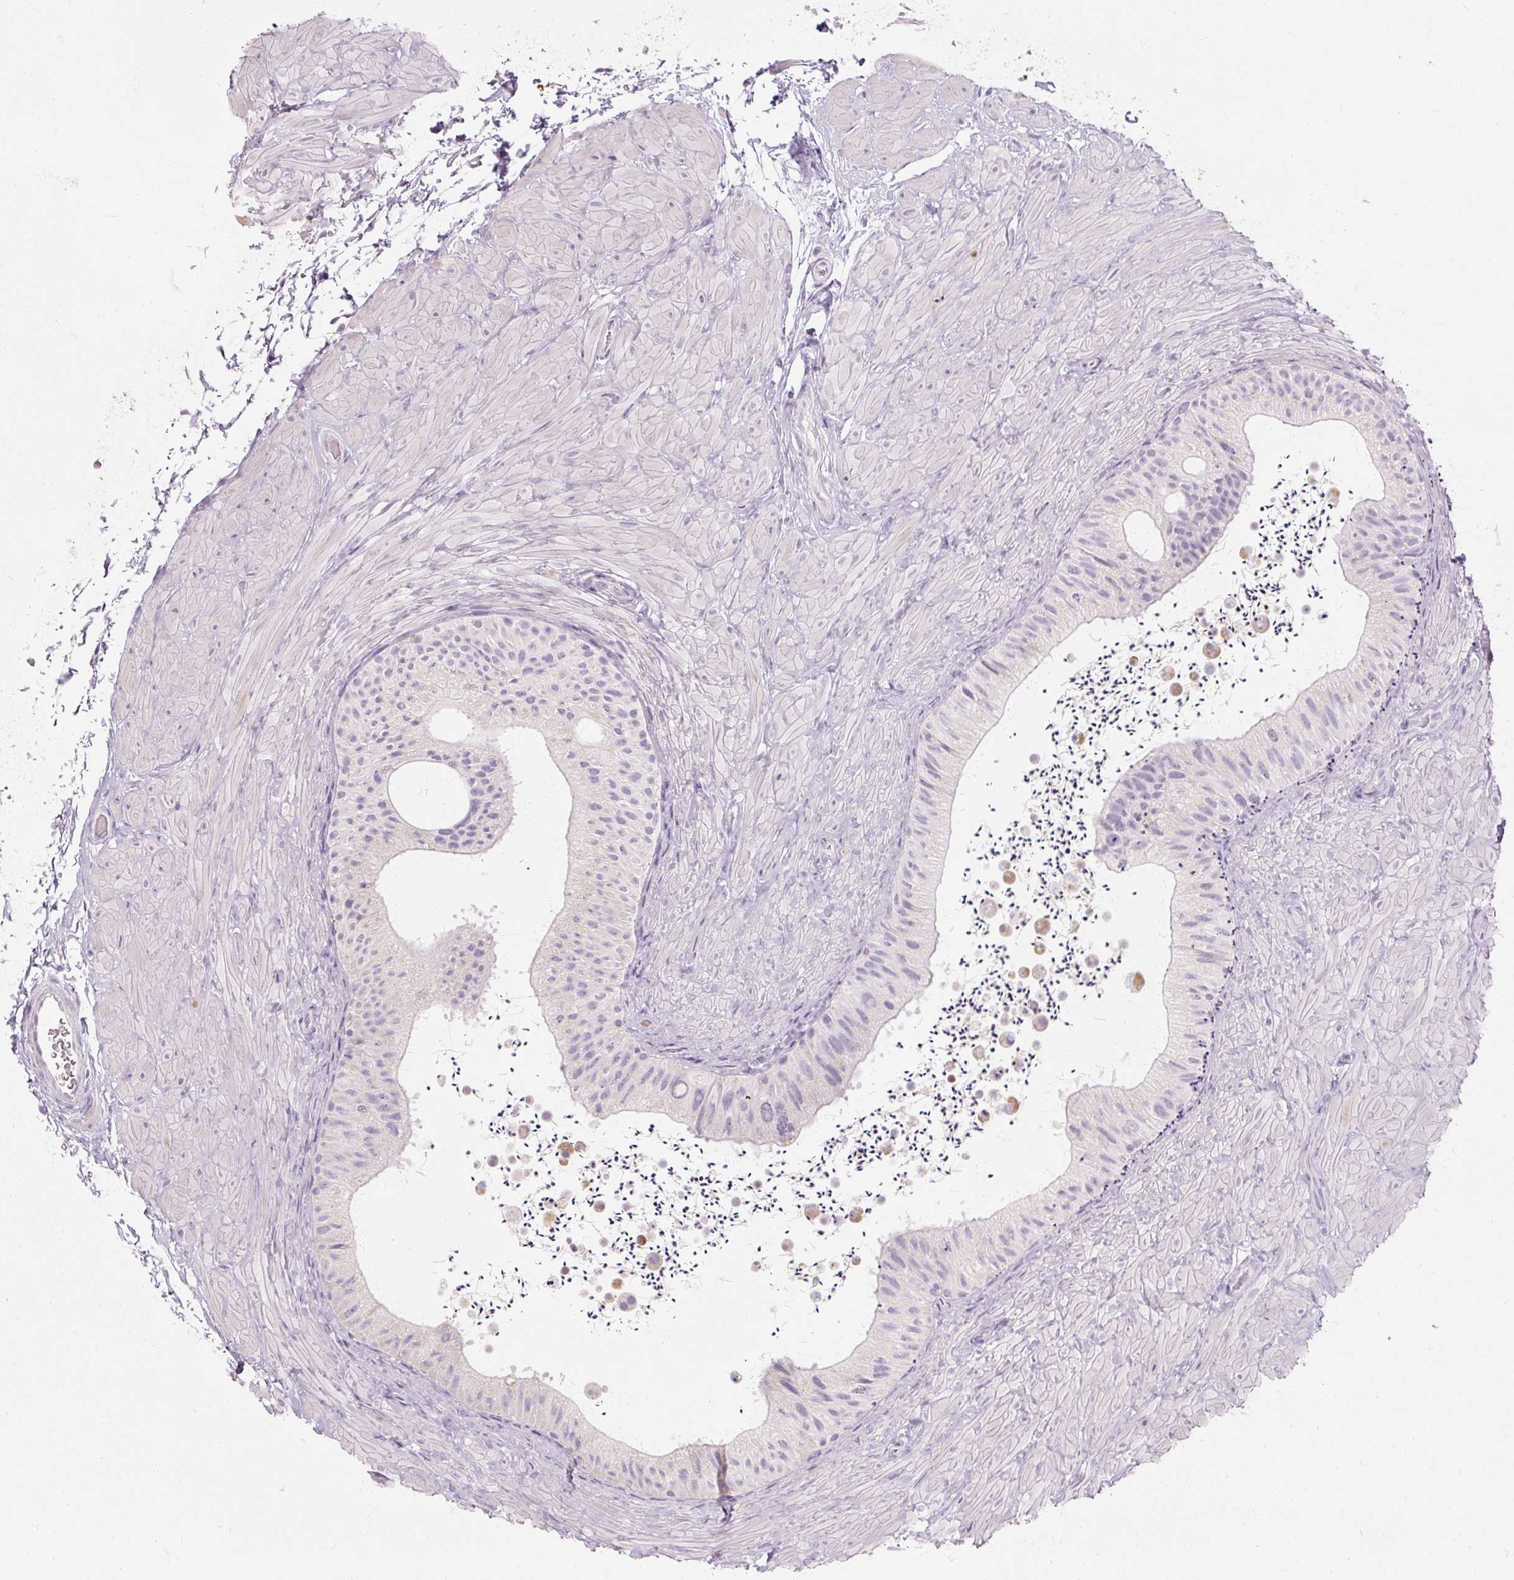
{"staining": {"intensity": "negative", "quantity": "none", "location": "none"}, "tissue": "epididymis", "cell_type": "Glandular cells", "image_type": "normal", "snomed": [{"axis": "morphology", "description": "Normal tissue, NOS"}, {"axis": "topography", "description": "Epididymis"}, {"axis": "topography", "description": "Peripheral nerve tissue"}], "caption": "This is an immunohistochemistry (IHC) image of benign epididymis. There is no expression in glandular cells.", "gene": "NFE2L3", "patient": {"sex": "male", "age": 32}}